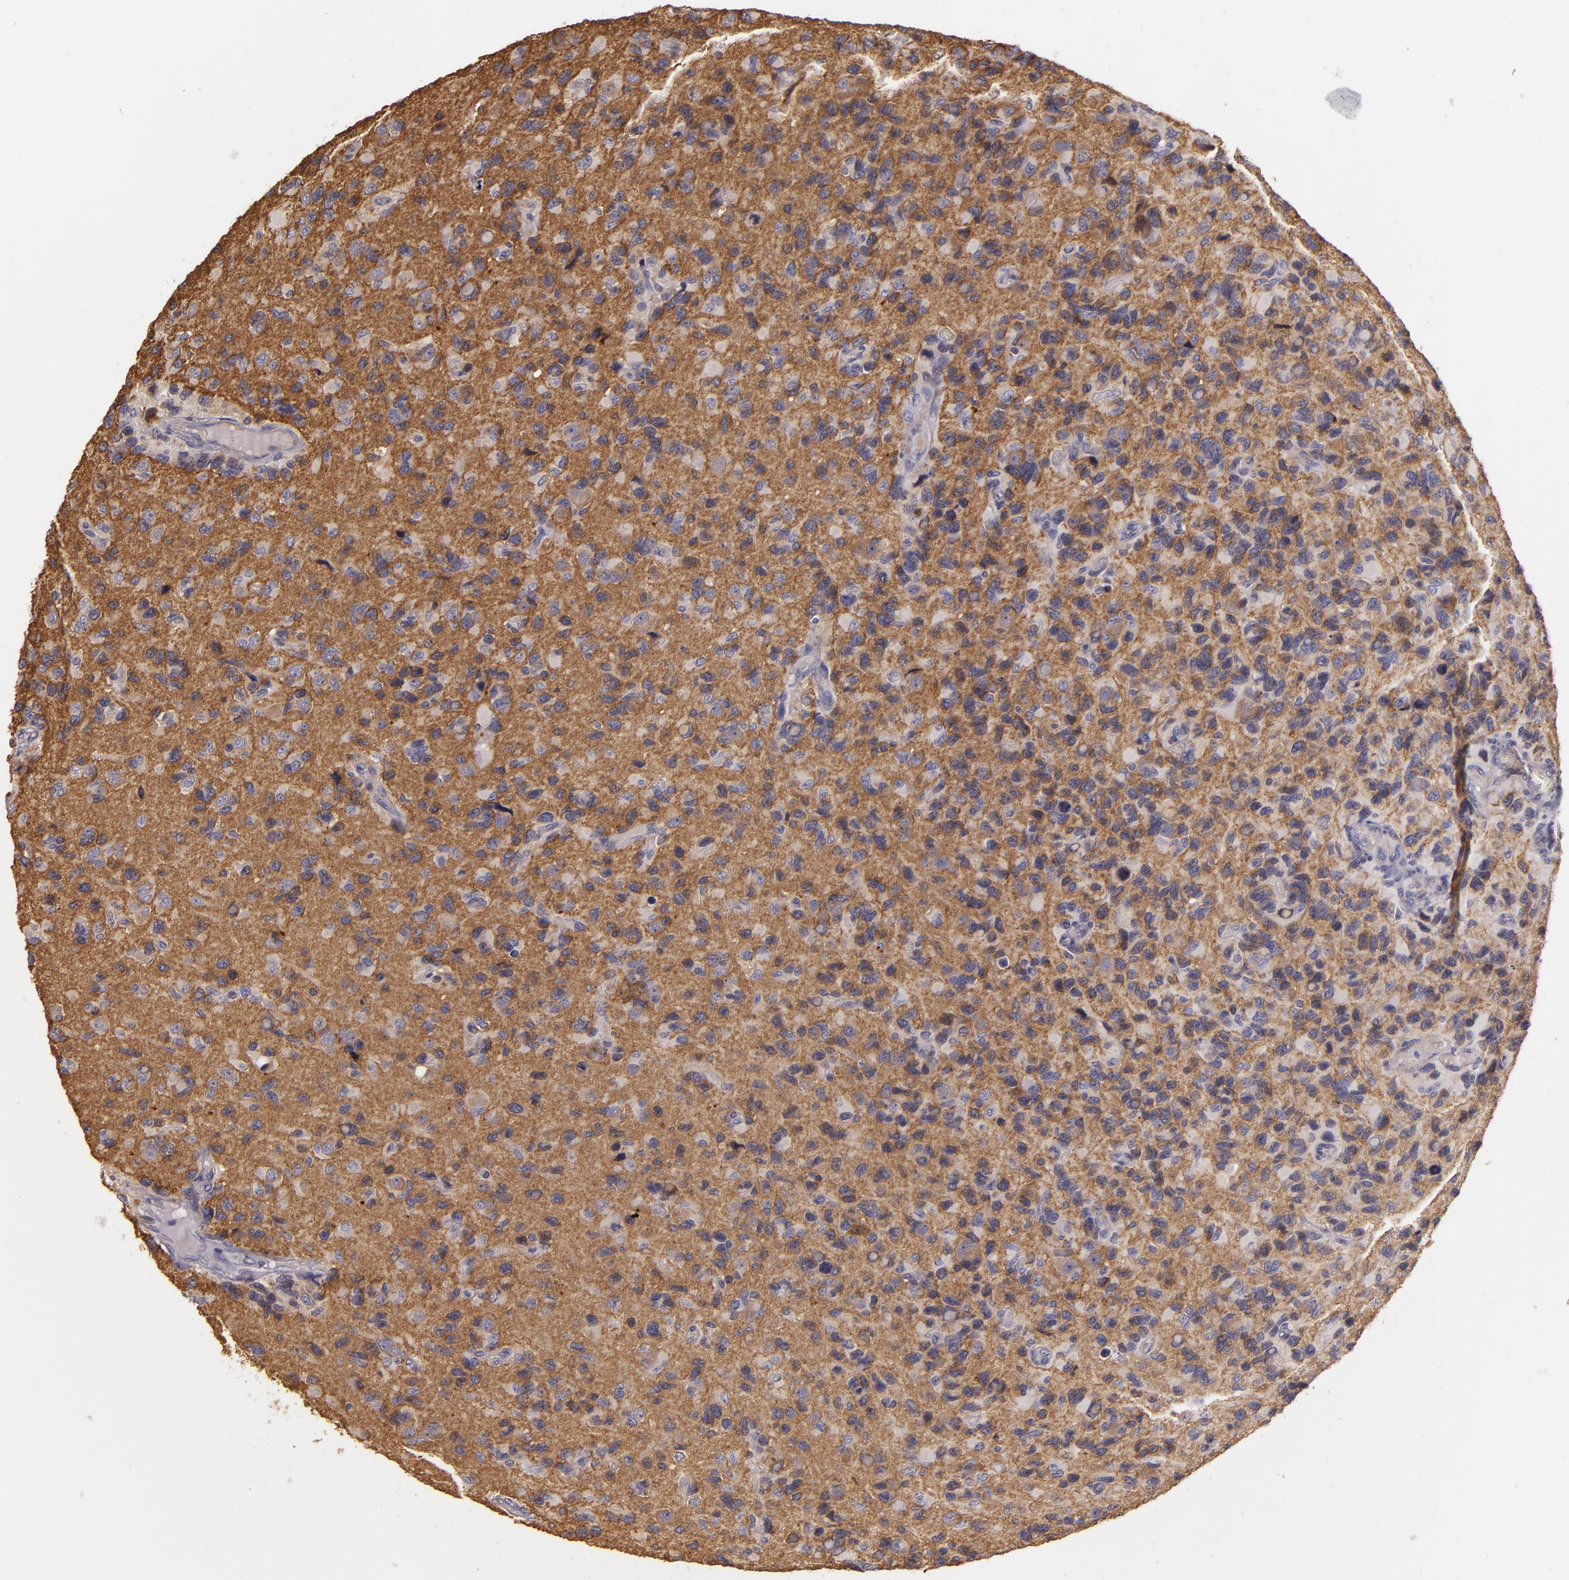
{"staining": {"intensity": "moderate", "quantity": "25%-75%", "location": "cytoplasmic/membranous"}, "tissue": "glioma", "cell_type": "Tumor cells", "image_type": "cancer", "snomed": [{"axis": "morphology", "description": "Glioma, malignant, High grade"}, {"axis": "topography", "description": "Brain"}], "caption": "Immunohistochemistry (DAB) staining of malignant high-grade glioma reveals moderate cytoplasmic/membranous protein expression in approximately 25%-75% of tumor cells.", "gene": "RALGAPA1", "patient": {"sex": "male", "age": 77}}